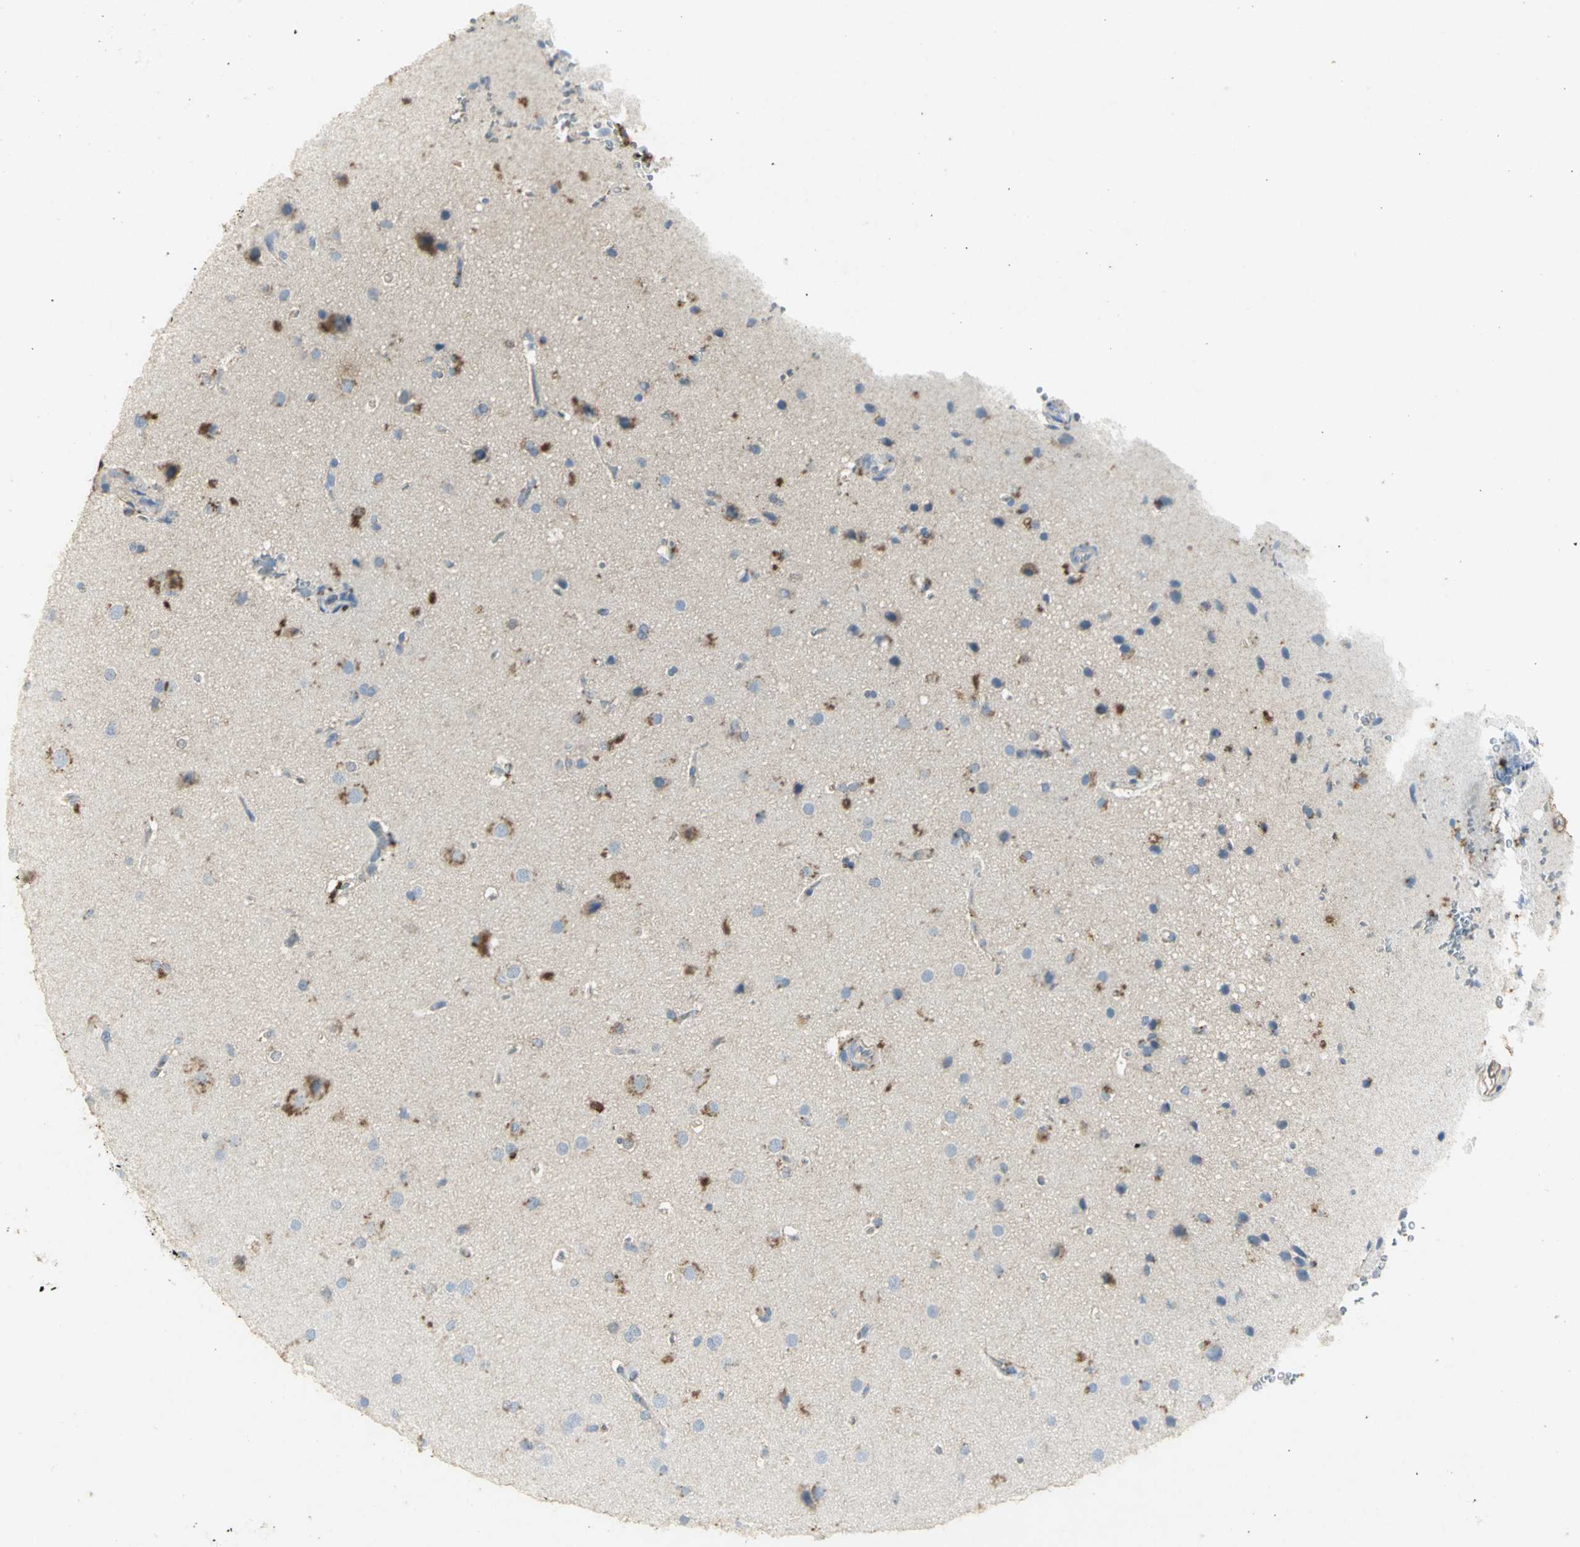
{"staining": {"intensity": "moderate", "quantity": "<25%", "location": "cytoplasmic/membranous"}, "tissue": "glioma", "cell_type": "Tumor cells", "image_type": "cancer", "snomed": [{"axis": "morphology", "description": "Glioma, malignant, Low grade"}, {"axis": "topography", "description": "Cerebral cortex"}], "caption": "About <25% of tumor cells in human low-grade glioma (malignant) exhibit moderate cytoplasmic/membranous protein staining as visualized by brown immunohistochemical staining.", "gene": "ASB9", "patient": {"sex": "female", "age": 47}}